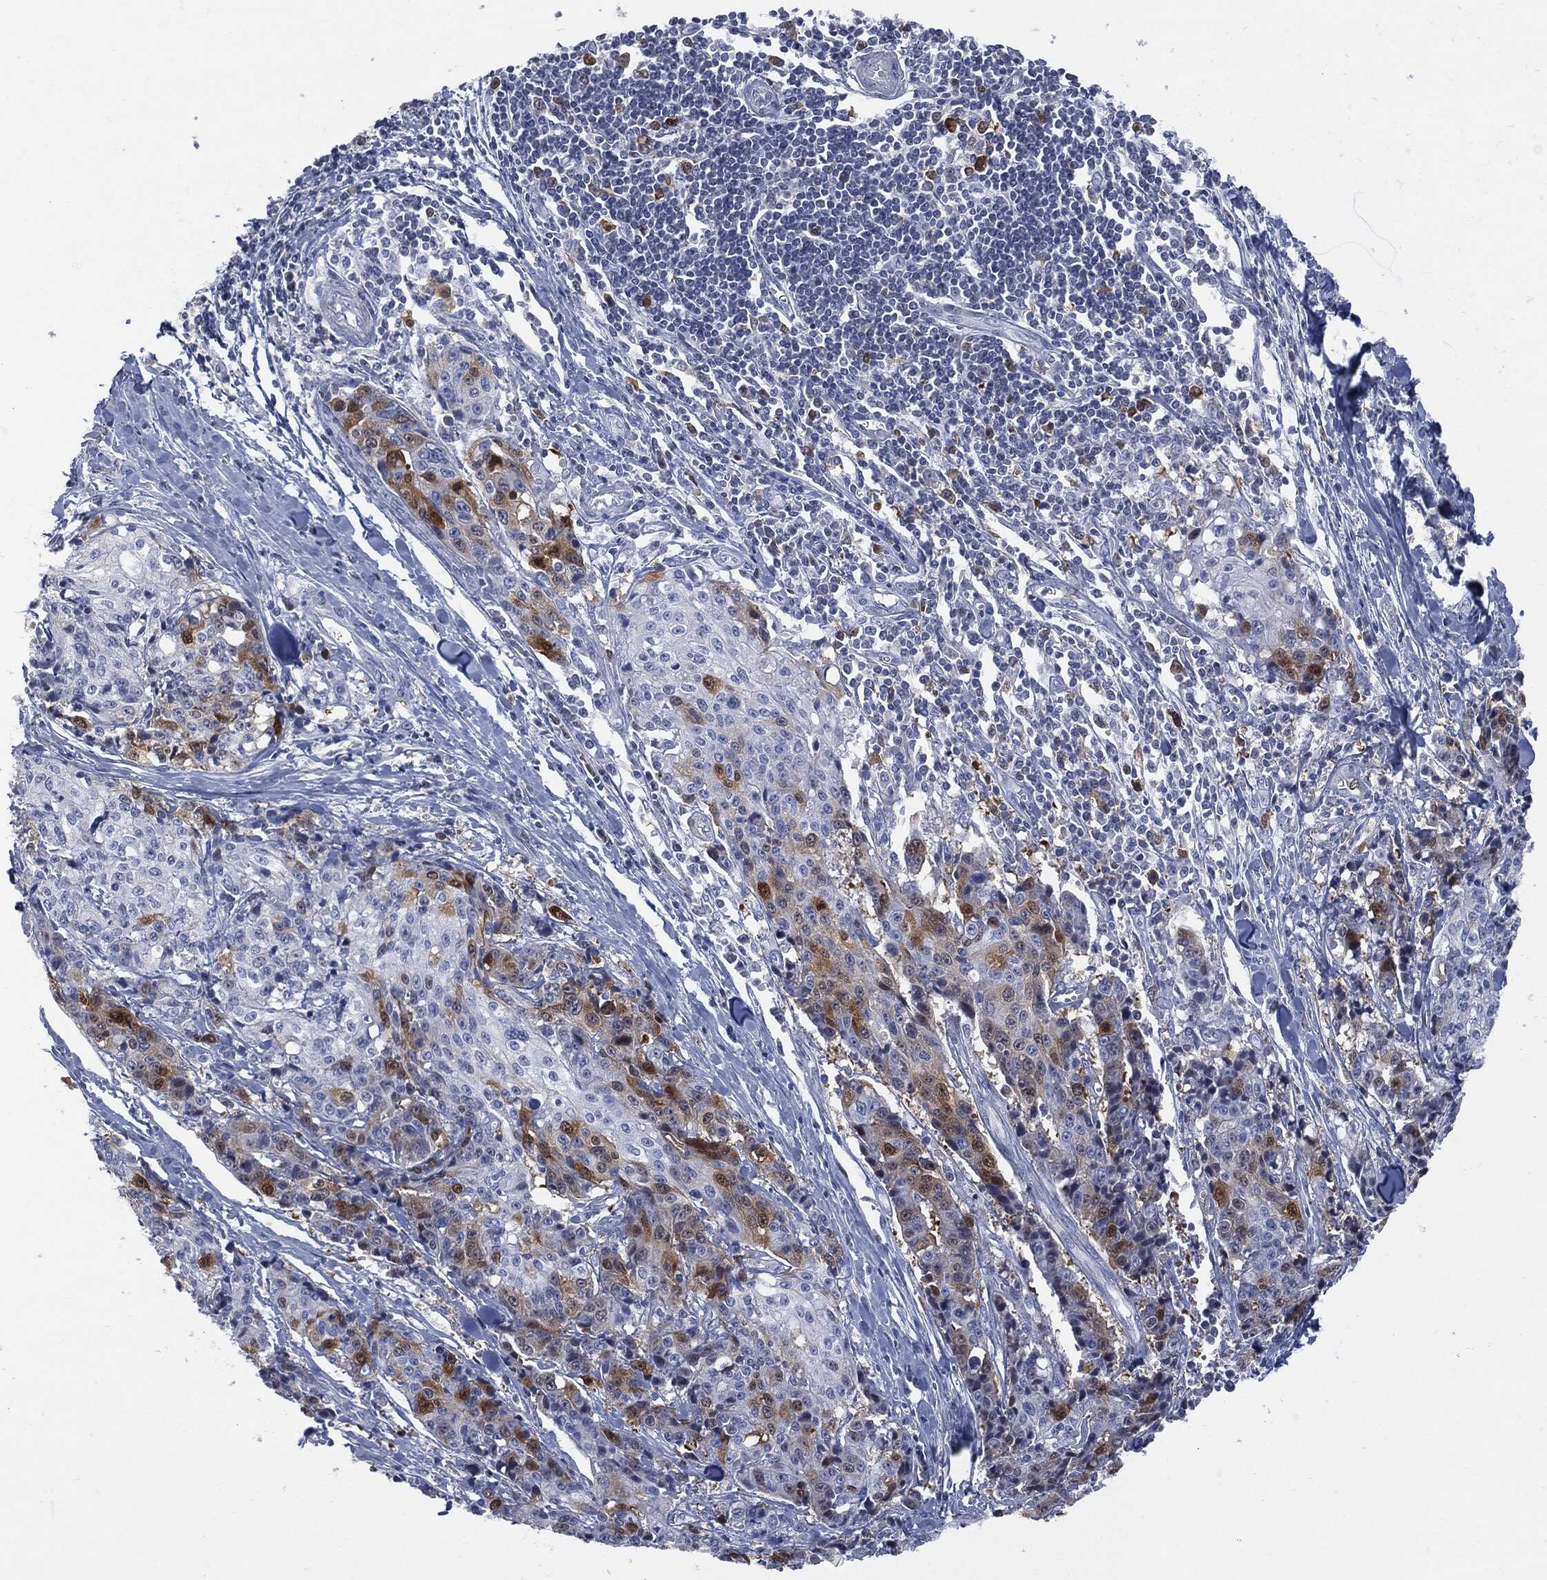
{"staining": {"intensity": "moderate", "quantity": "25%-75%", "location": "cytoplasmic/membranous"}, "tissue": "pancreatic cancer", "cell_type": "Tumor cells", "image_type": "cancer", "snomed": [{"axis": "morphology", "description": "Adenocarcinoma, NOS"}, {"axis": "topography", "description": "Pancreas"}], "caption": "The image exhibits immunohistochemical staining of adenocarcinoma (pancreatic). There is moderate cytoplasmic/membranous expression is identified in approximately 25%-75% of tumor cells.", "gene": "UBE2C", "patient": {"sex": "female", "age": 72}}